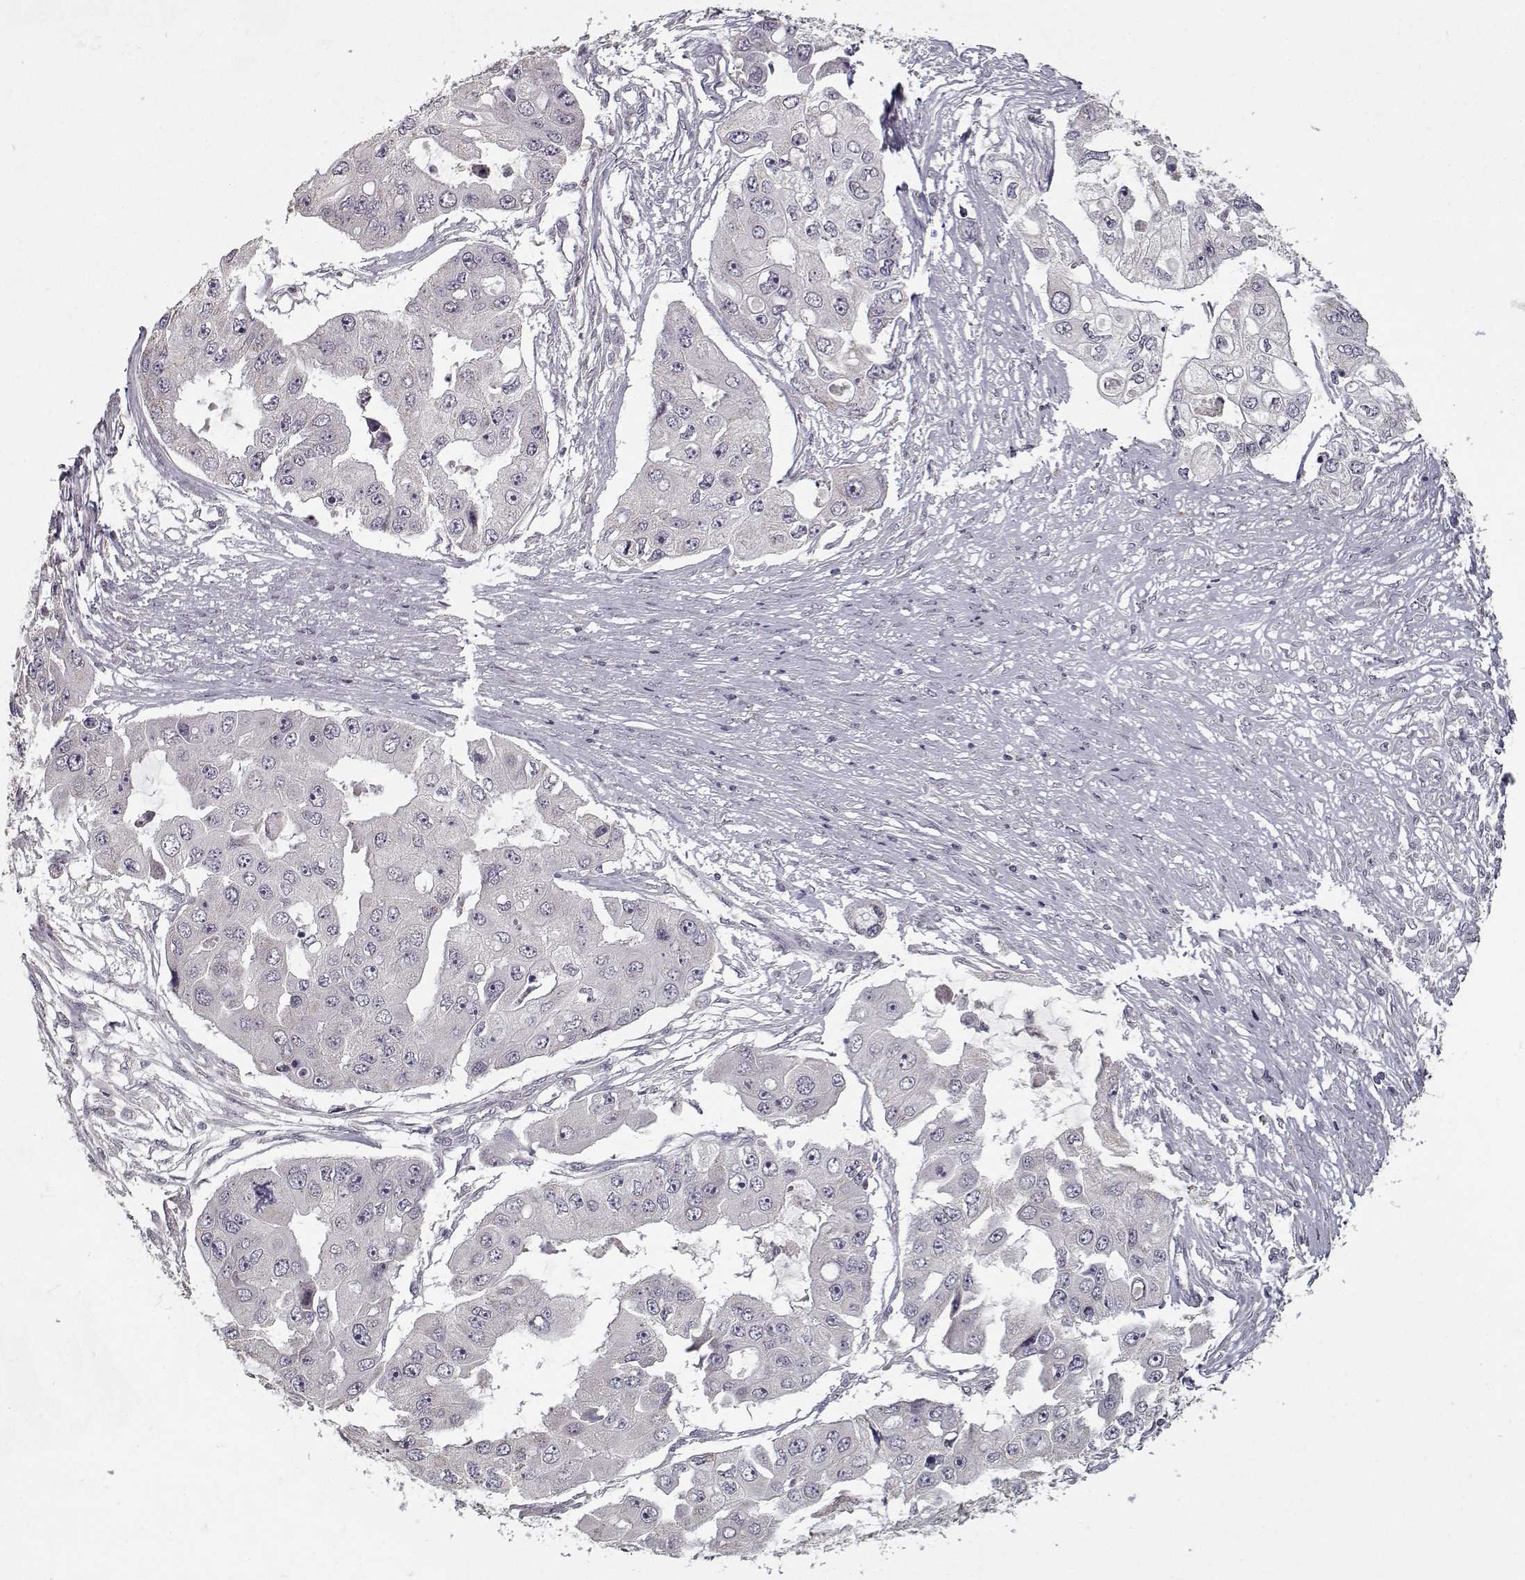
{"staining": {"intensity": "negative", "quantity": "none", "location": "none"}, "tissue": "ovarian cancer", "cell_type": "Tumor cells", "image_type": "cancer", "snomed": [{"axis": "morphology", "description": "Cystadenocarcinoma, serous, NOS"}, {"axis": "topography", "description": "Ovary"}], "caption": "High power microscopy micrograph of an immunohistochemistry micrograph of ovarian serous cystadenocarcinoma, revealing no significant expression in tumor cells.", "gene": "LAMA2", "patient": {"sex": "female", "age": 56}}